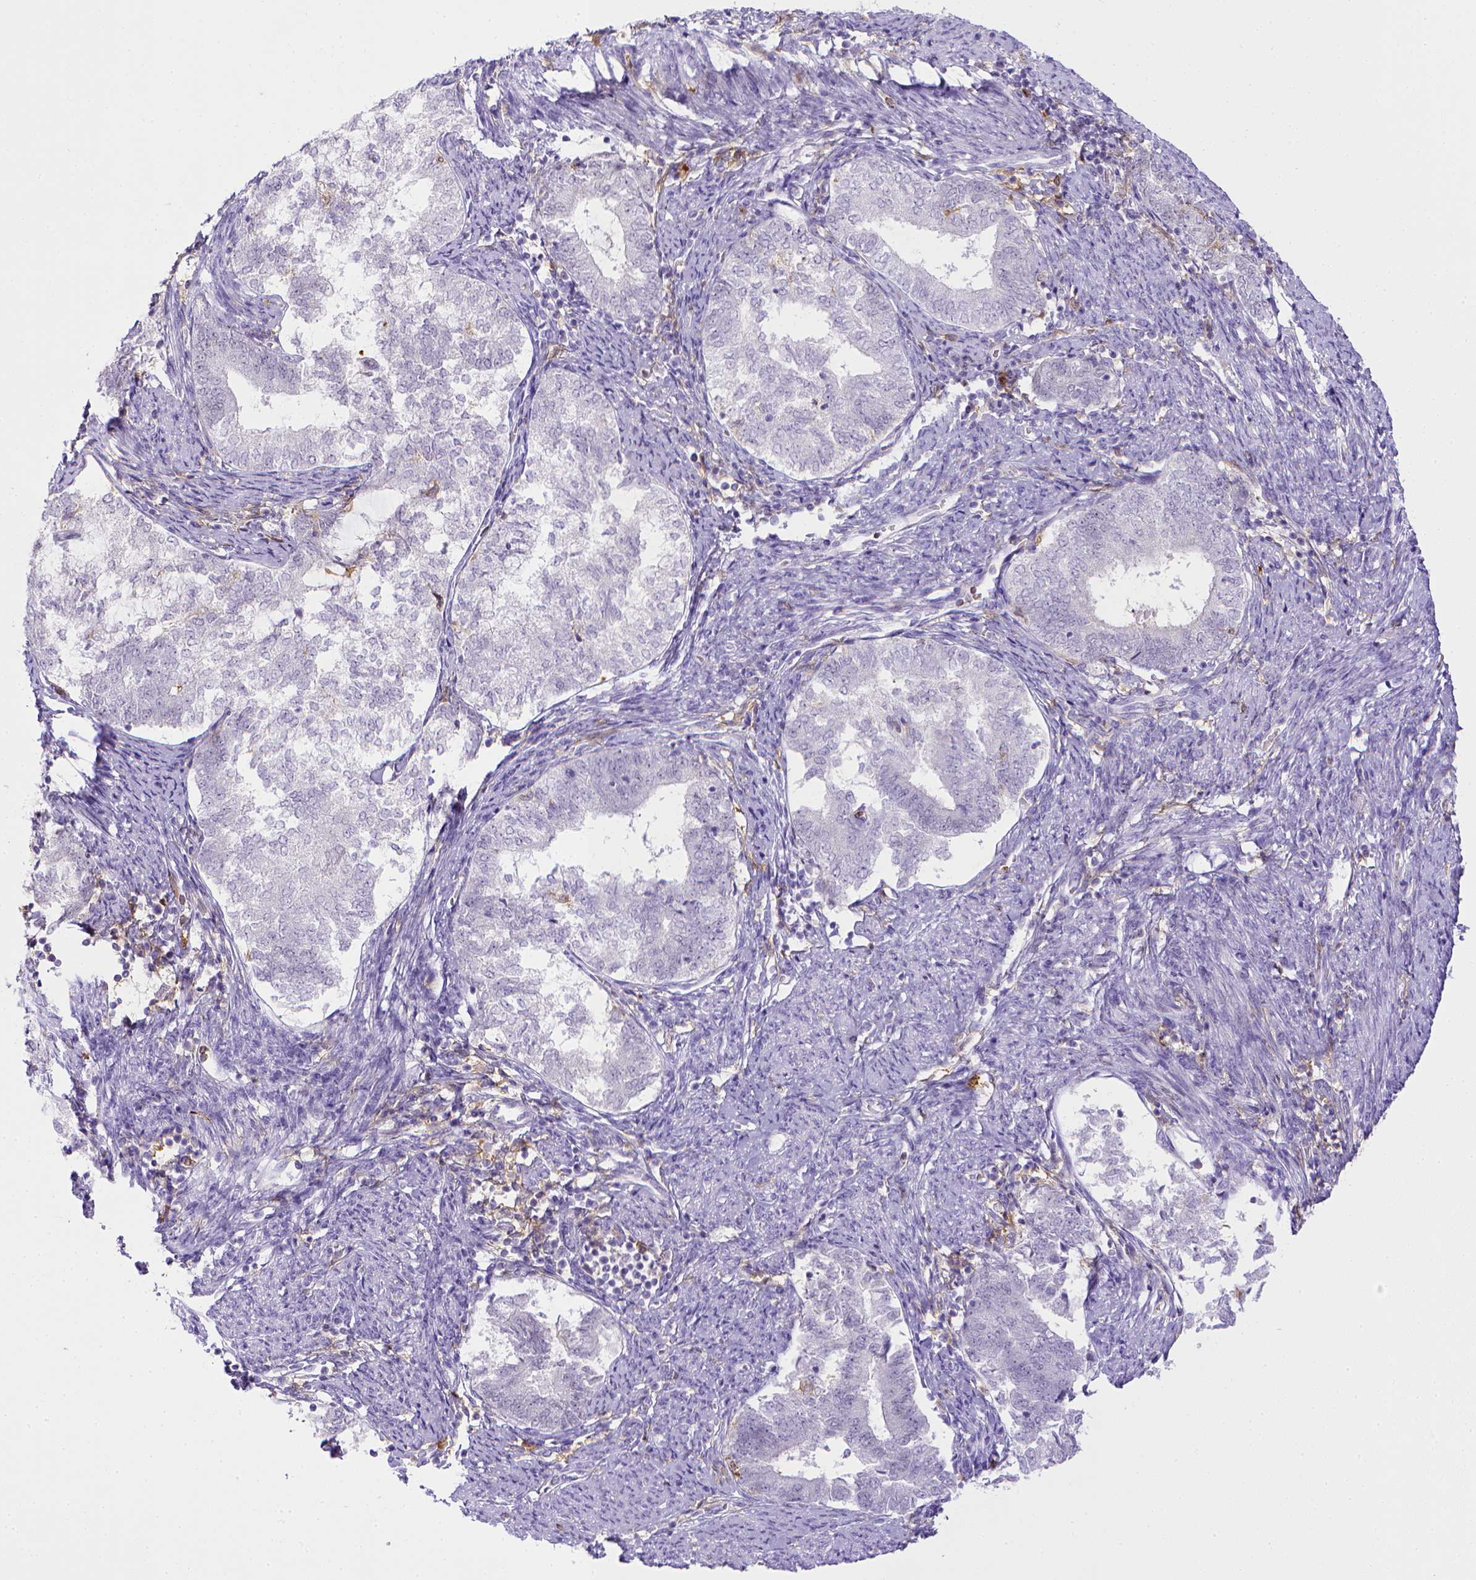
{"staining": {"intensity": "negative", "quantity": "none", "location": "none"}, "tissue": "endometrial cancer", "cell_type": "Tumor cells", "image_type": "cancer", "snomed": [{"axis": "morphology", "description": "Adenocarcinoma, NOS"}, {"axis": "topography", "description": "Endometrium"}], "caption": "Immunohistochemical staining of endometrial adenocarcinoma reveals no significant staining in tumor cells.", "gene": "ITGAM", "patient": {"sex": "female", "age": 65}}